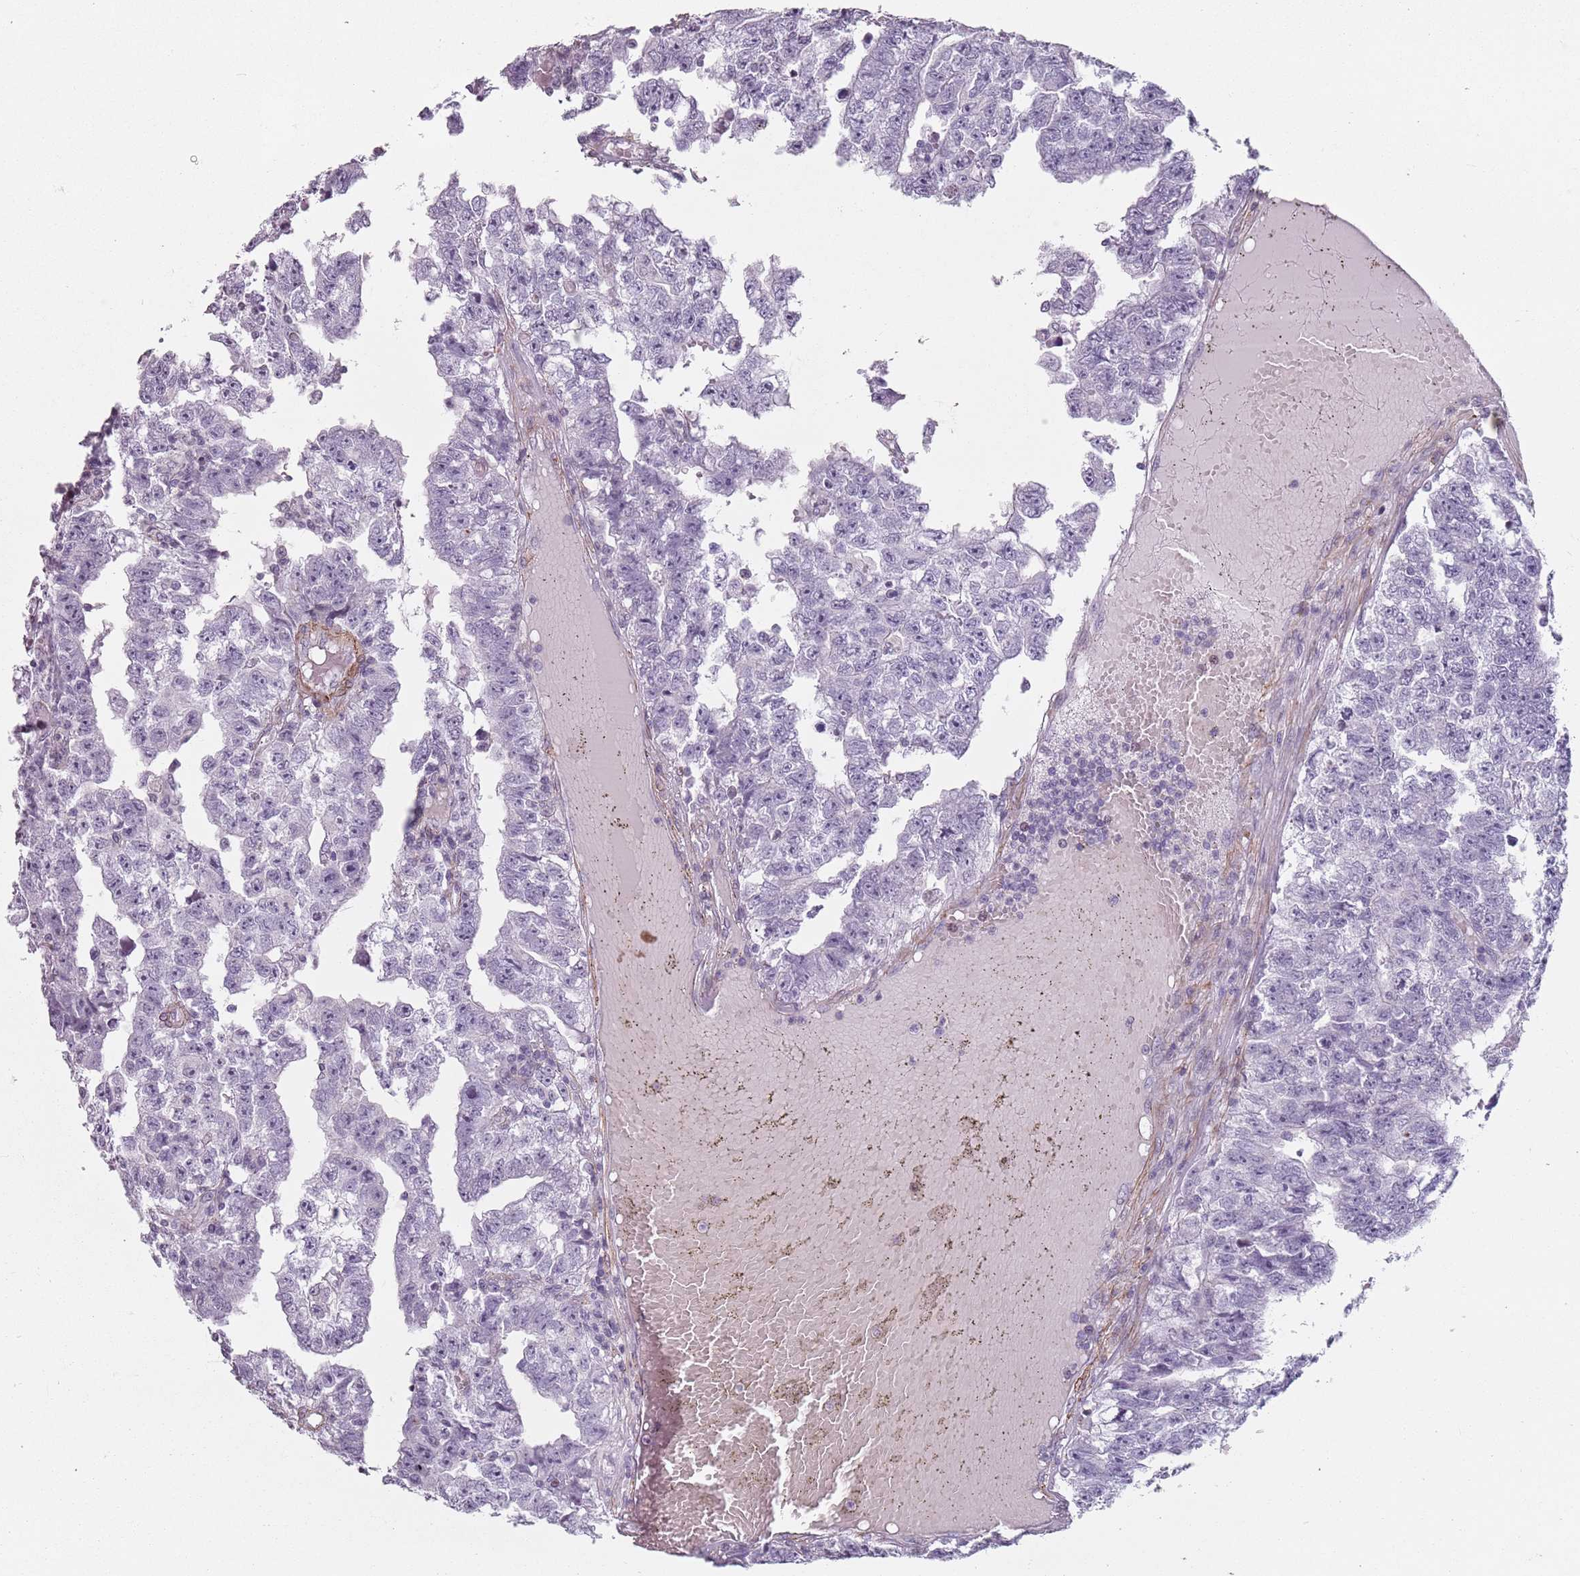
{"staining": {"intensity": "negative", "quantity": "none", "location": "none"}, "tissue": "testis cancer", "cell_type": "Tumor cells", "image_type": "cancer", "snomed": [{"axis": "morphology", "description": "Carcinoma, Embryonal, NOS"}, {"axis": "topography", "description": "Testis"}], "caption": "Histopathology image shows no significant protein expression in tumor cells of testis cancer (embryonal carcinoma).", "gene": "TMC4", "patient": {"sex": "male", "age": 25}}